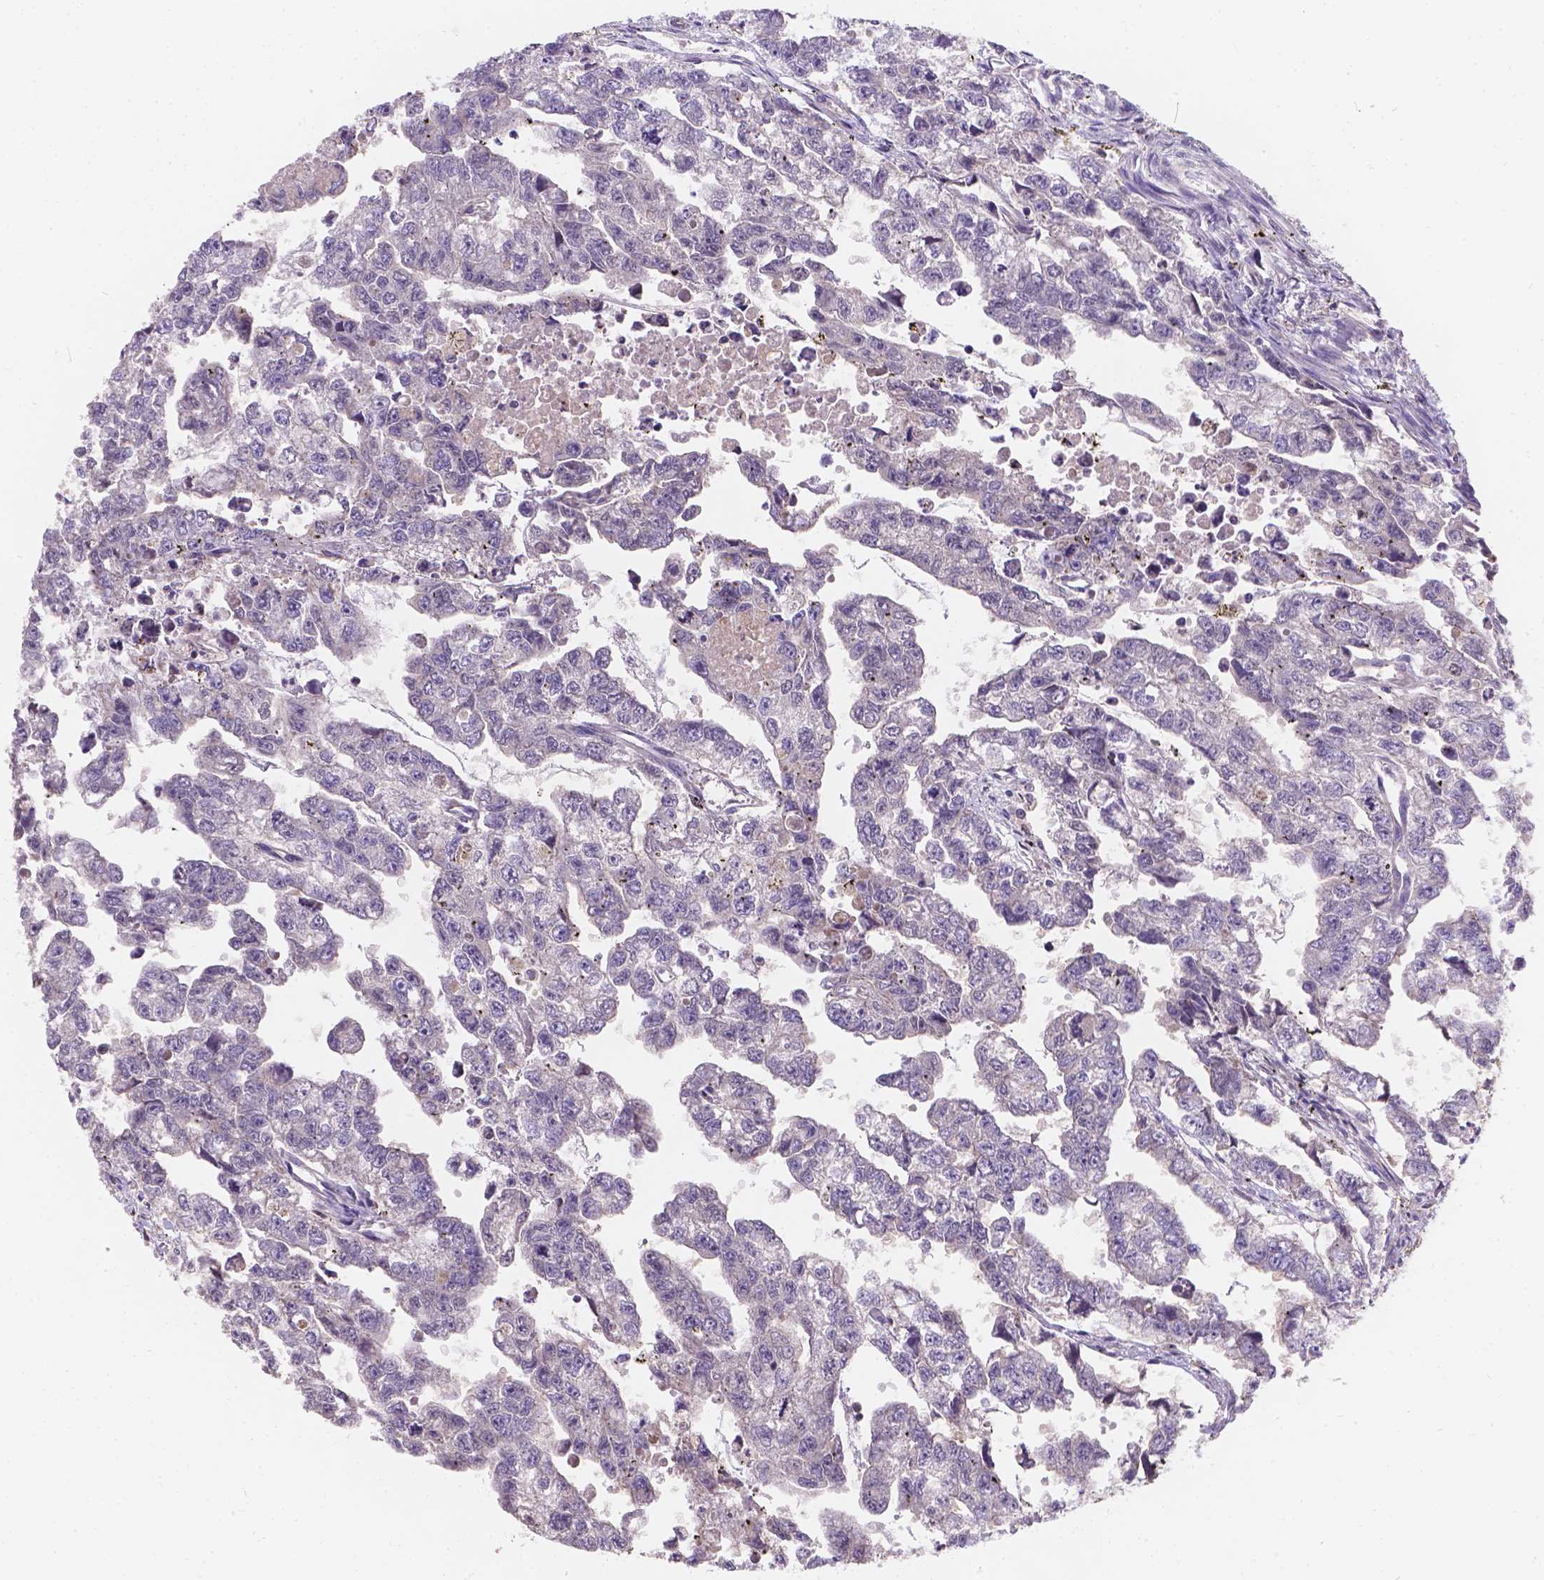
{"staining": {"intensity": "negative", "quantity": "none", "location": "none"}, "tissue": "testis cancer", "cell_type": "Tumor cells", "image_type": "cancer", "snomed": [{"axis": "morphology", "description": "Carcinoma, Embryonal, NOS"}, {"axis": "morphology", "description": "Teratoma, malignant, NOS"}, {"axis": "topography", "description": "Testis"}], "caption": "Immunohistochemical staining of human testis cancer reveals no significant positivity in tumor cells.", "gene": "CDK10", "patient": {"sex": "male", "age": 44}}